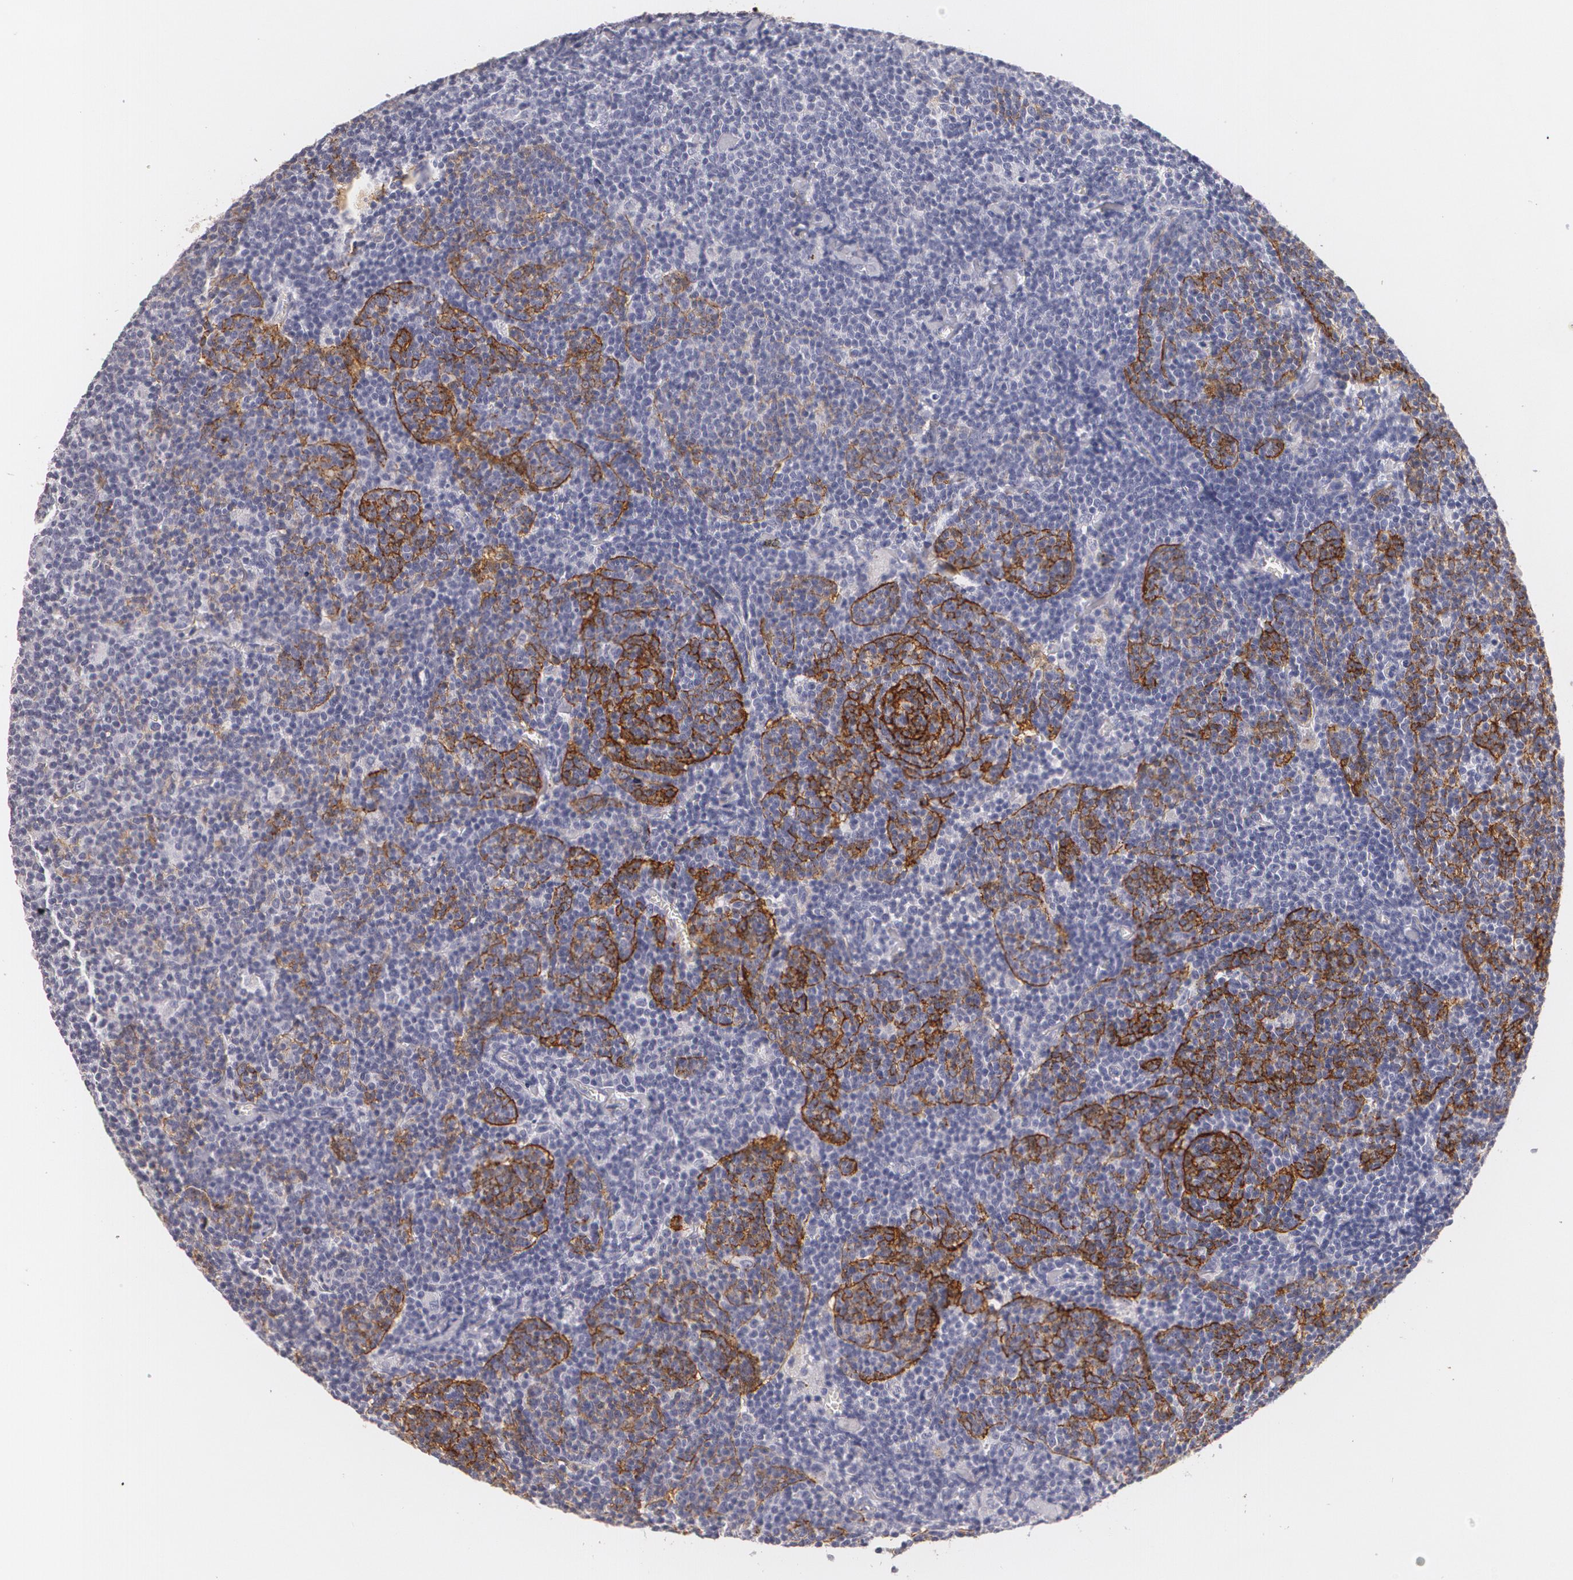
{"staining": {"intensity": "moderate", "quantity": "25%-75%", "location": "cytoplasmic/membranous"}, "tissue": "lymphoma", "cell_type": "Tumor cells", "image_type": "cancer", "snomed": [{"axis": "morphology", "description": "Malignant lymphoma, non-Hodgkin's type, Low grade"}, {"axis": "topography", "description": "Lymph node"}], "caption": "Immunohistochemistry photomicrograph of neoplastic tissue: lymphoma stained using immunohistochemistry reveals medium levels of moderate protein expression localized specifically in the cytoplasmic/membranous of tumor cells, appearing as a cytoplasmic/membranous brown color.", "gene": "NGFR", "patient": {"sex": "male", "age": 65}}